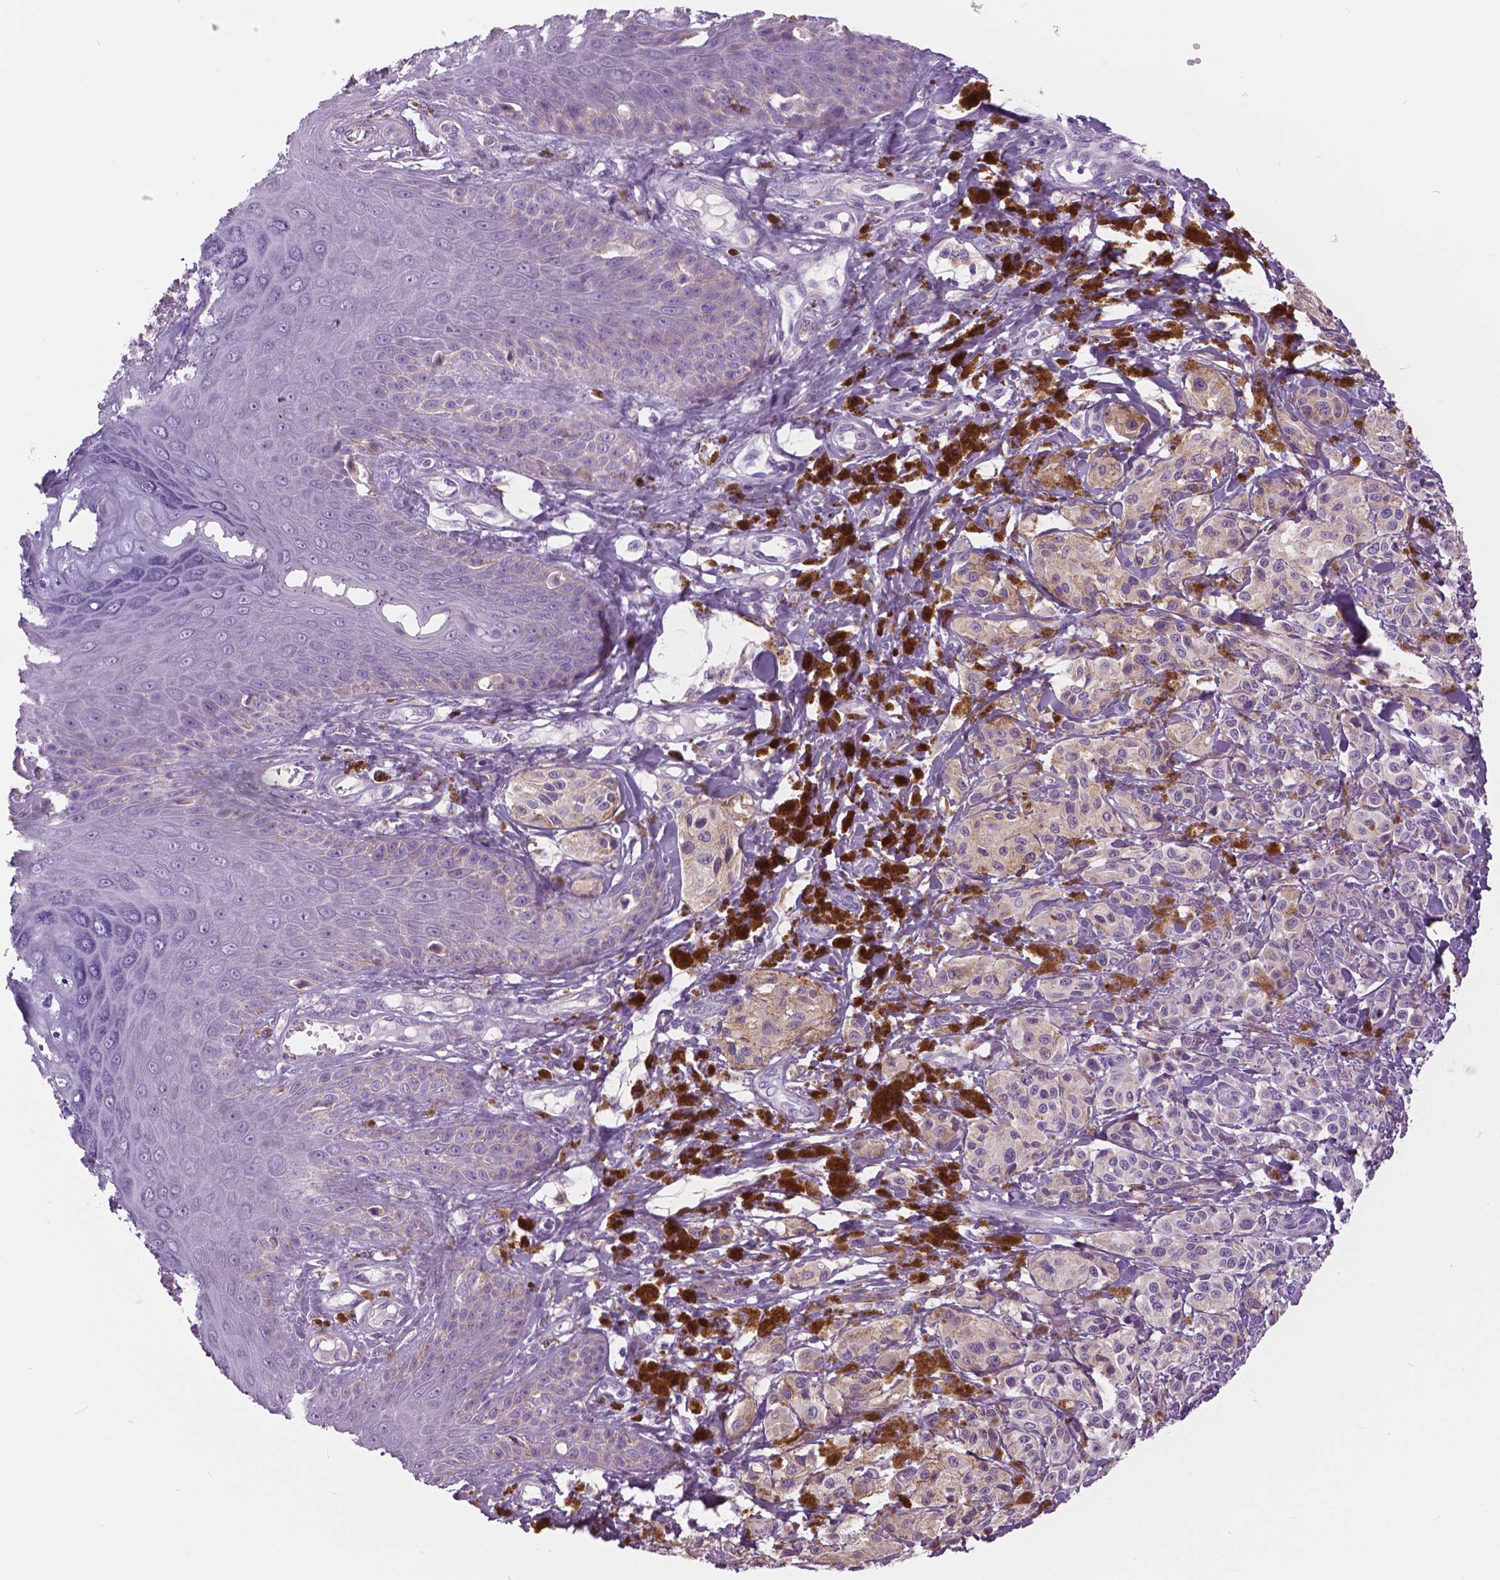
{"staining": {"intensity": "negative", "quantity": "none", "location": "none"}, "tissue": "melanoma", "cell_type": "Tumor cells", "image_type": "cancer", "snomed": [{"axis": "morphology", "description": "Malignant melanoma, NOS"}, {"axis": "topography", "description": "Skin"}], "caption": "This is a micrograph of immunohistochemistry staining of melanoma, which shows no positivity in tumor cells.", "gene": "SERPINI1", "patient": {"sex": "female", "age": 80}}